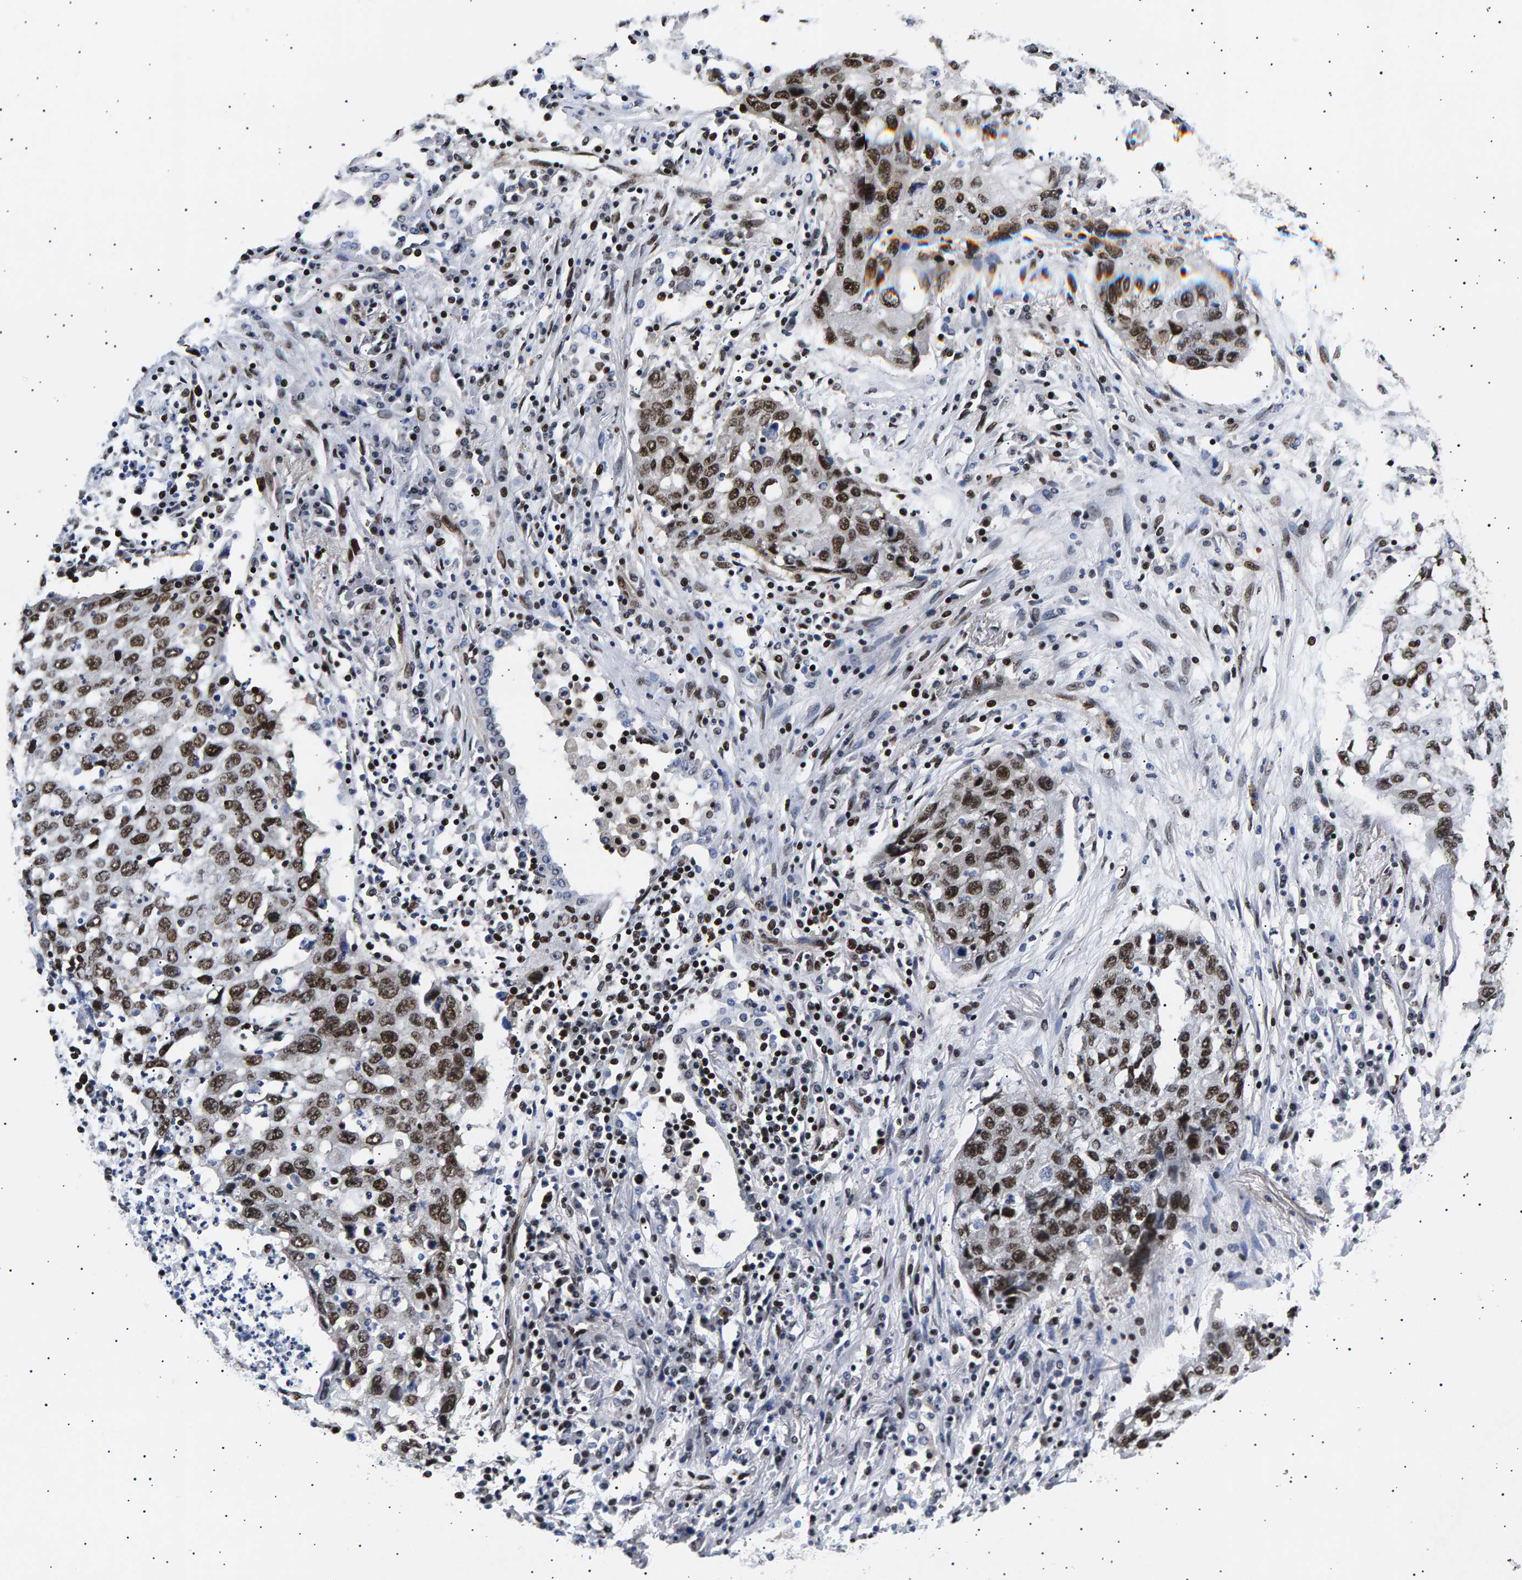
{"staining": {"intensity": "strong", "quantity": ">75%", "location": "nuclear"}, "tissue": "lung cancer", "cell_type": "Tumor cells", "image_type": "cancer", "snomed": [{"axis": "morphology", "description": "Squamous cell carcinoma, NOS"}, {"axis": "topography", "description": "Lung"}], "caption": "Protein staining of lung cancer tissue exhibits strong nuclear expression in approximately >75% of tumor cells.", "gene": "ANKRD40", "patient": {"sex": "female", "age": 63}}